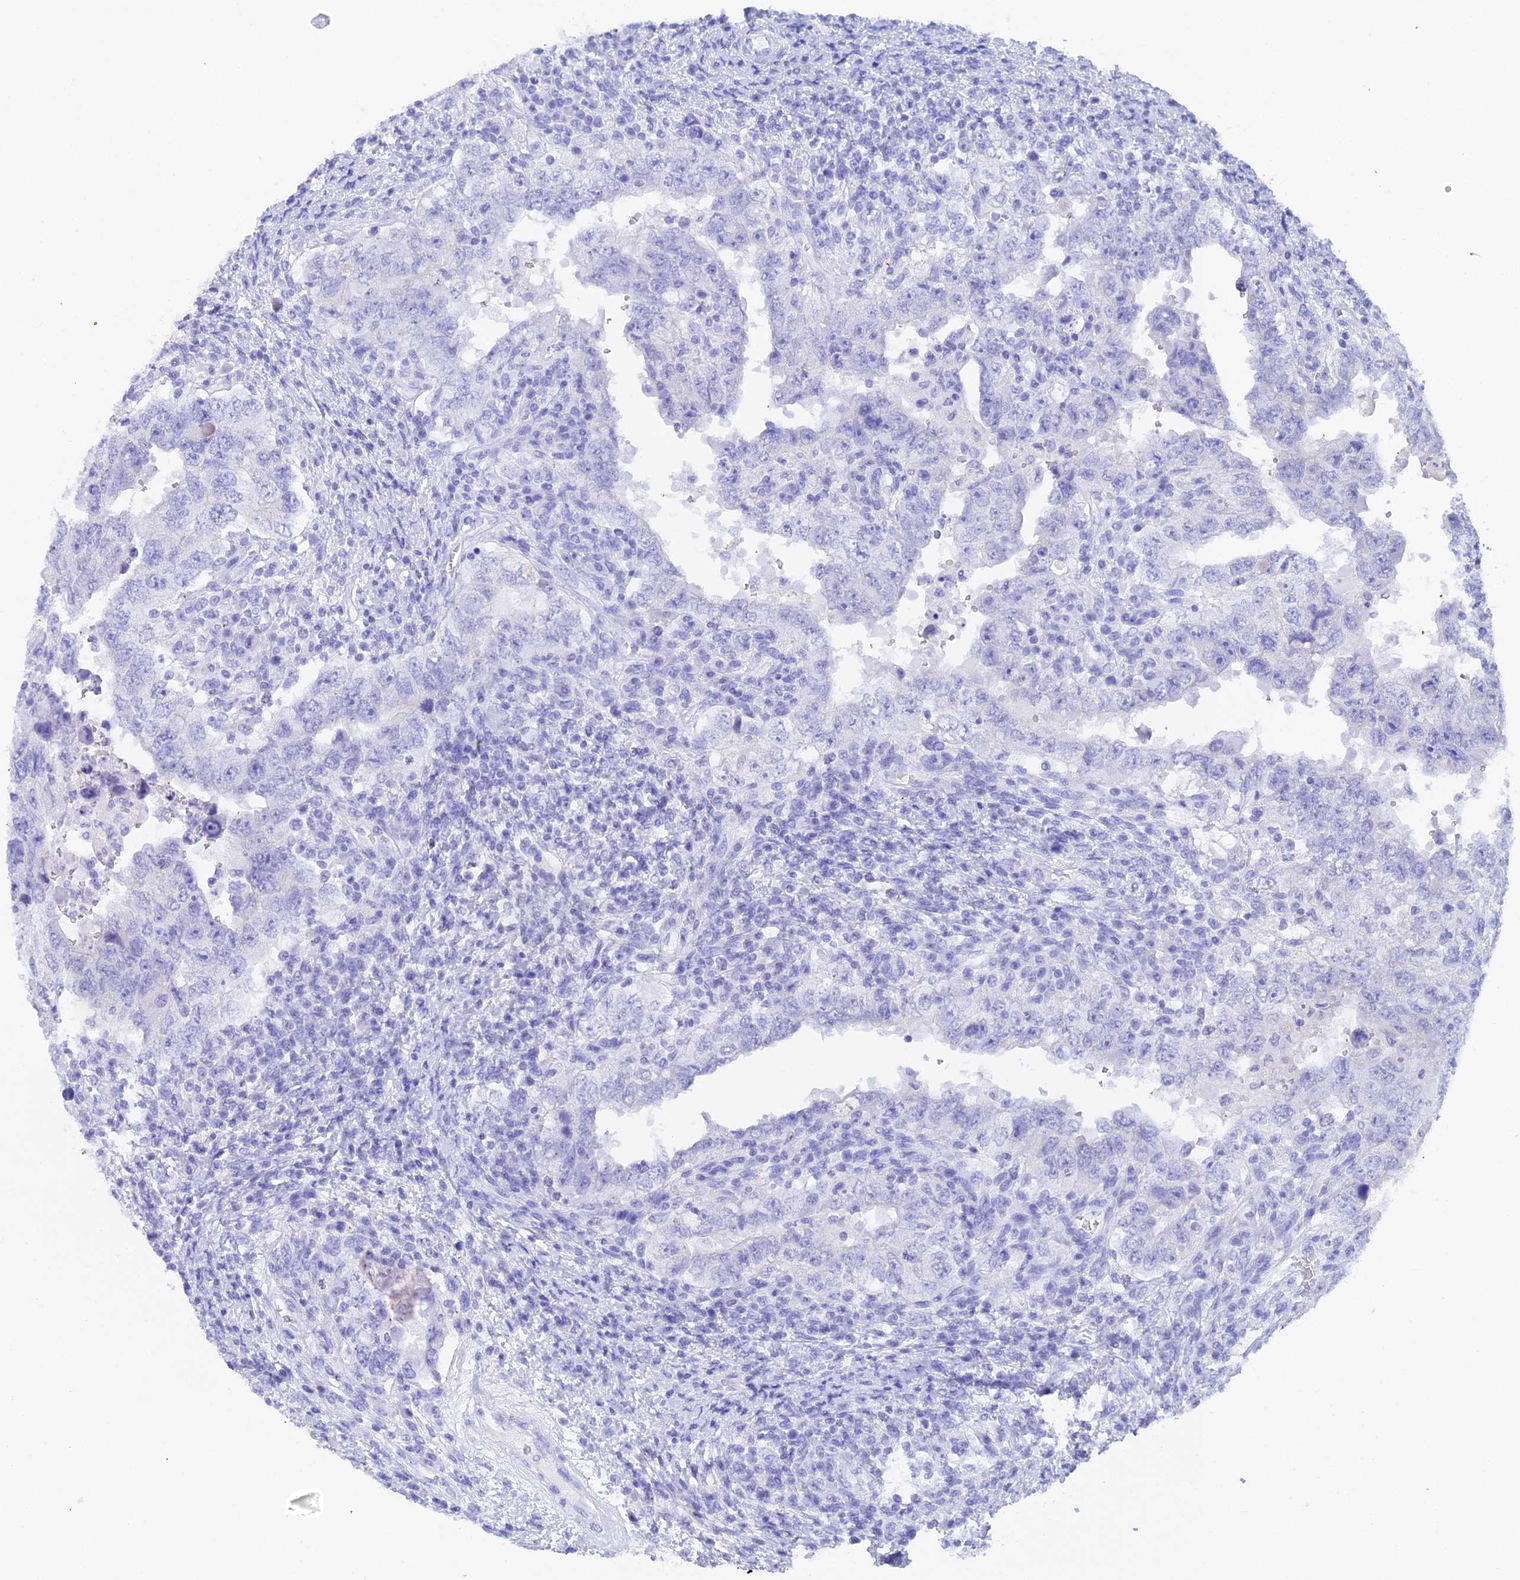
{"staining": {"intensity": "negative", "quantity": "none", "location": "none"}, "tissue": "testis cancer", "cell_type": "Tumor cells", "image_type": "cancer", "snomed": [{"axis": "morphology", "description": "Carcinoma, Embryonal, NOS"}, {"axis": "topography", "description": "Testis"}], "caption": "This micrograph is of testis embryonal carcinoma stained with immunohistochemistry to label a protein in brown with the nuclei are counter-stained blue. There is no expression in tumor cells.", "gene": "REG1A", "patient": {"sex": "male", "age": 26}}